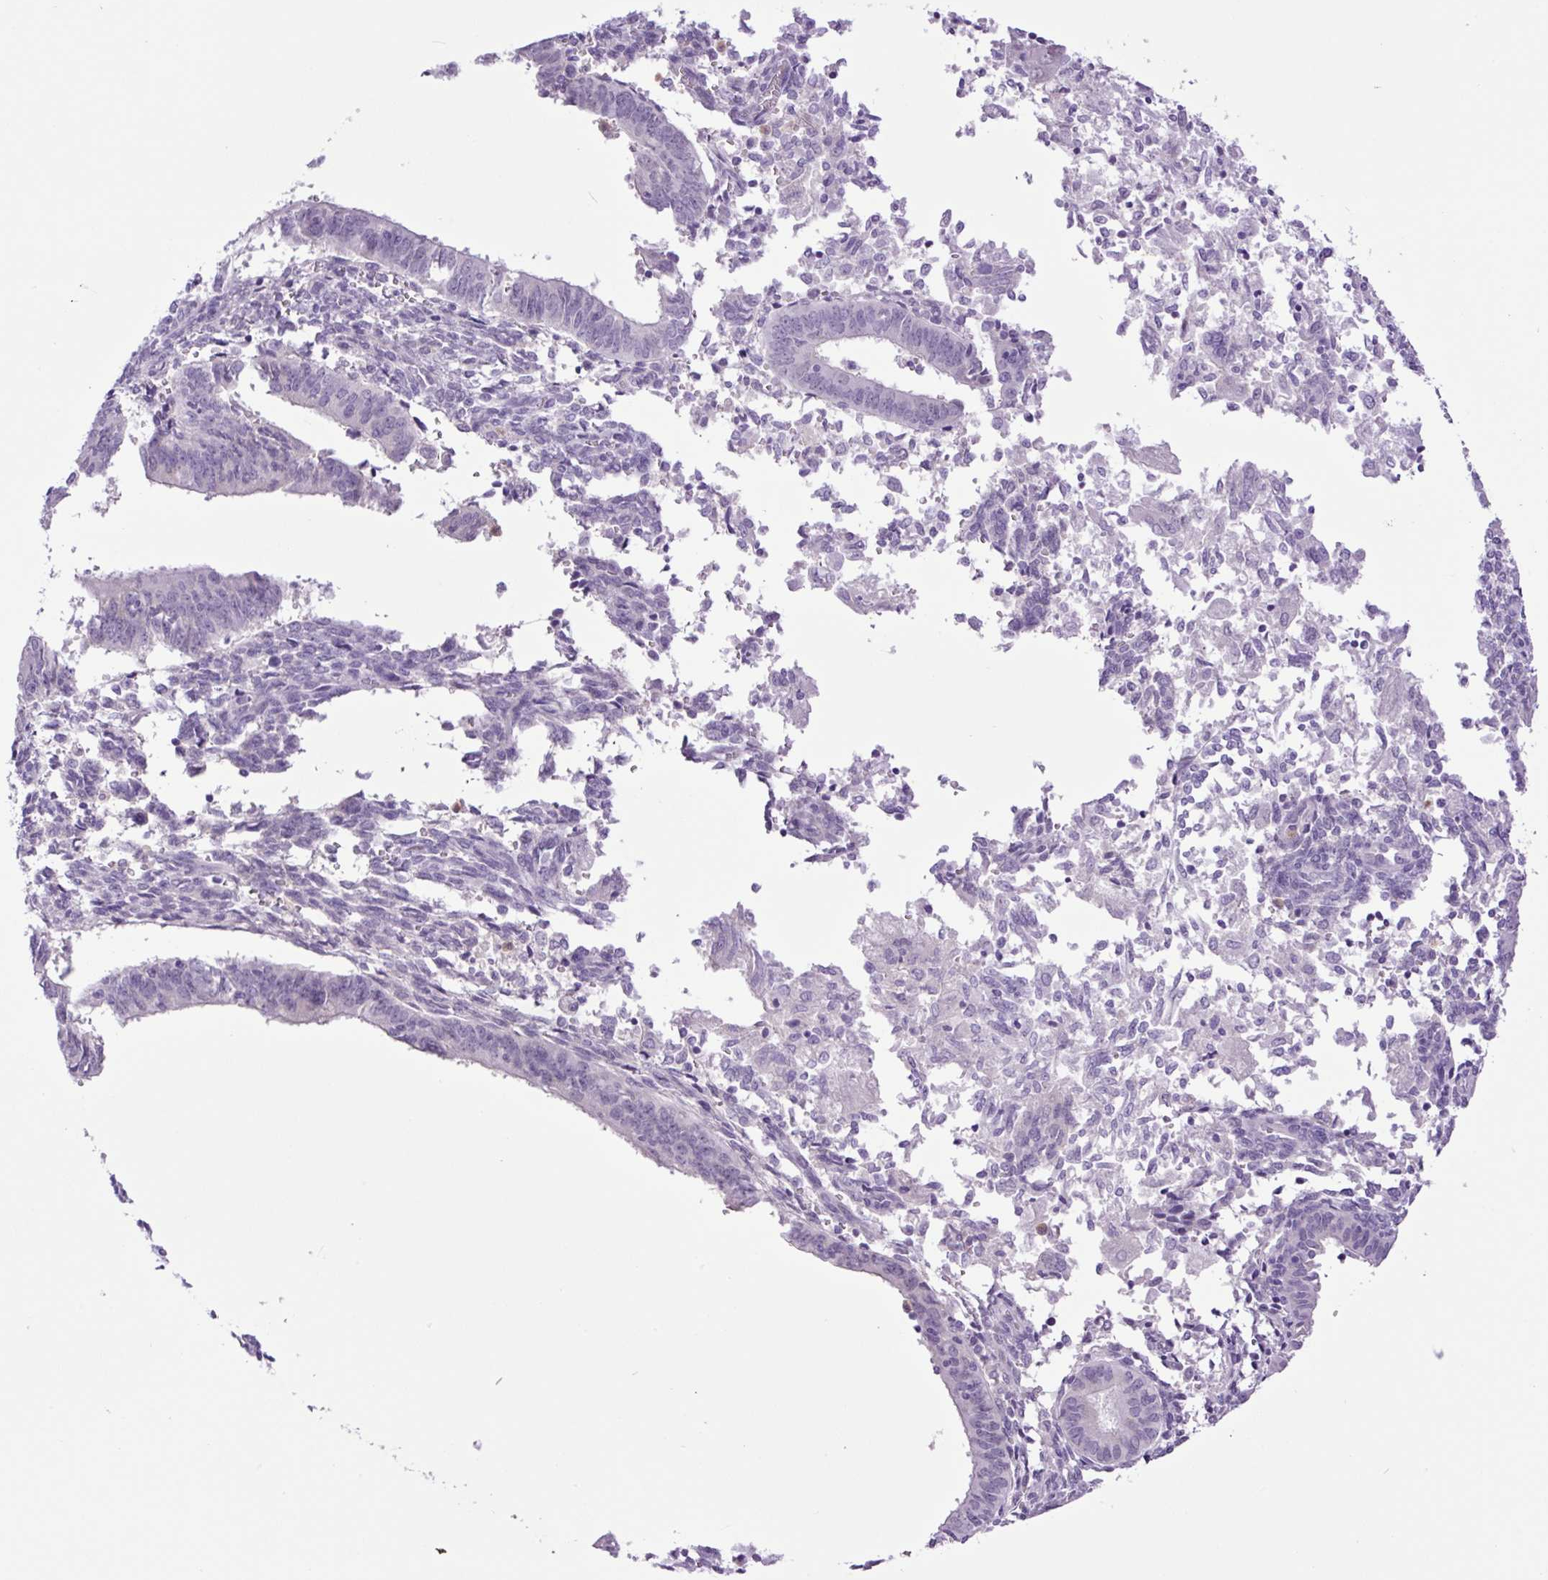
{"staining": {"intensity": "negative", "quantity": "none", "location": "none"}, "tissue": "endometrial cancer", "cell_type": "Tumor cells", "image_type": "cancer", "snomed": [{"axis": "morphology", "description": "Adenocarcinoma, NOS"}, {"axis": "topography", "description": "Endometrium"}], "caption": "Tumor cells are negative for brown protein staining in adenocarcinoma (endometrial).", "gene": "MFSD3", "patient": {"sex": "female", "age": 50}}